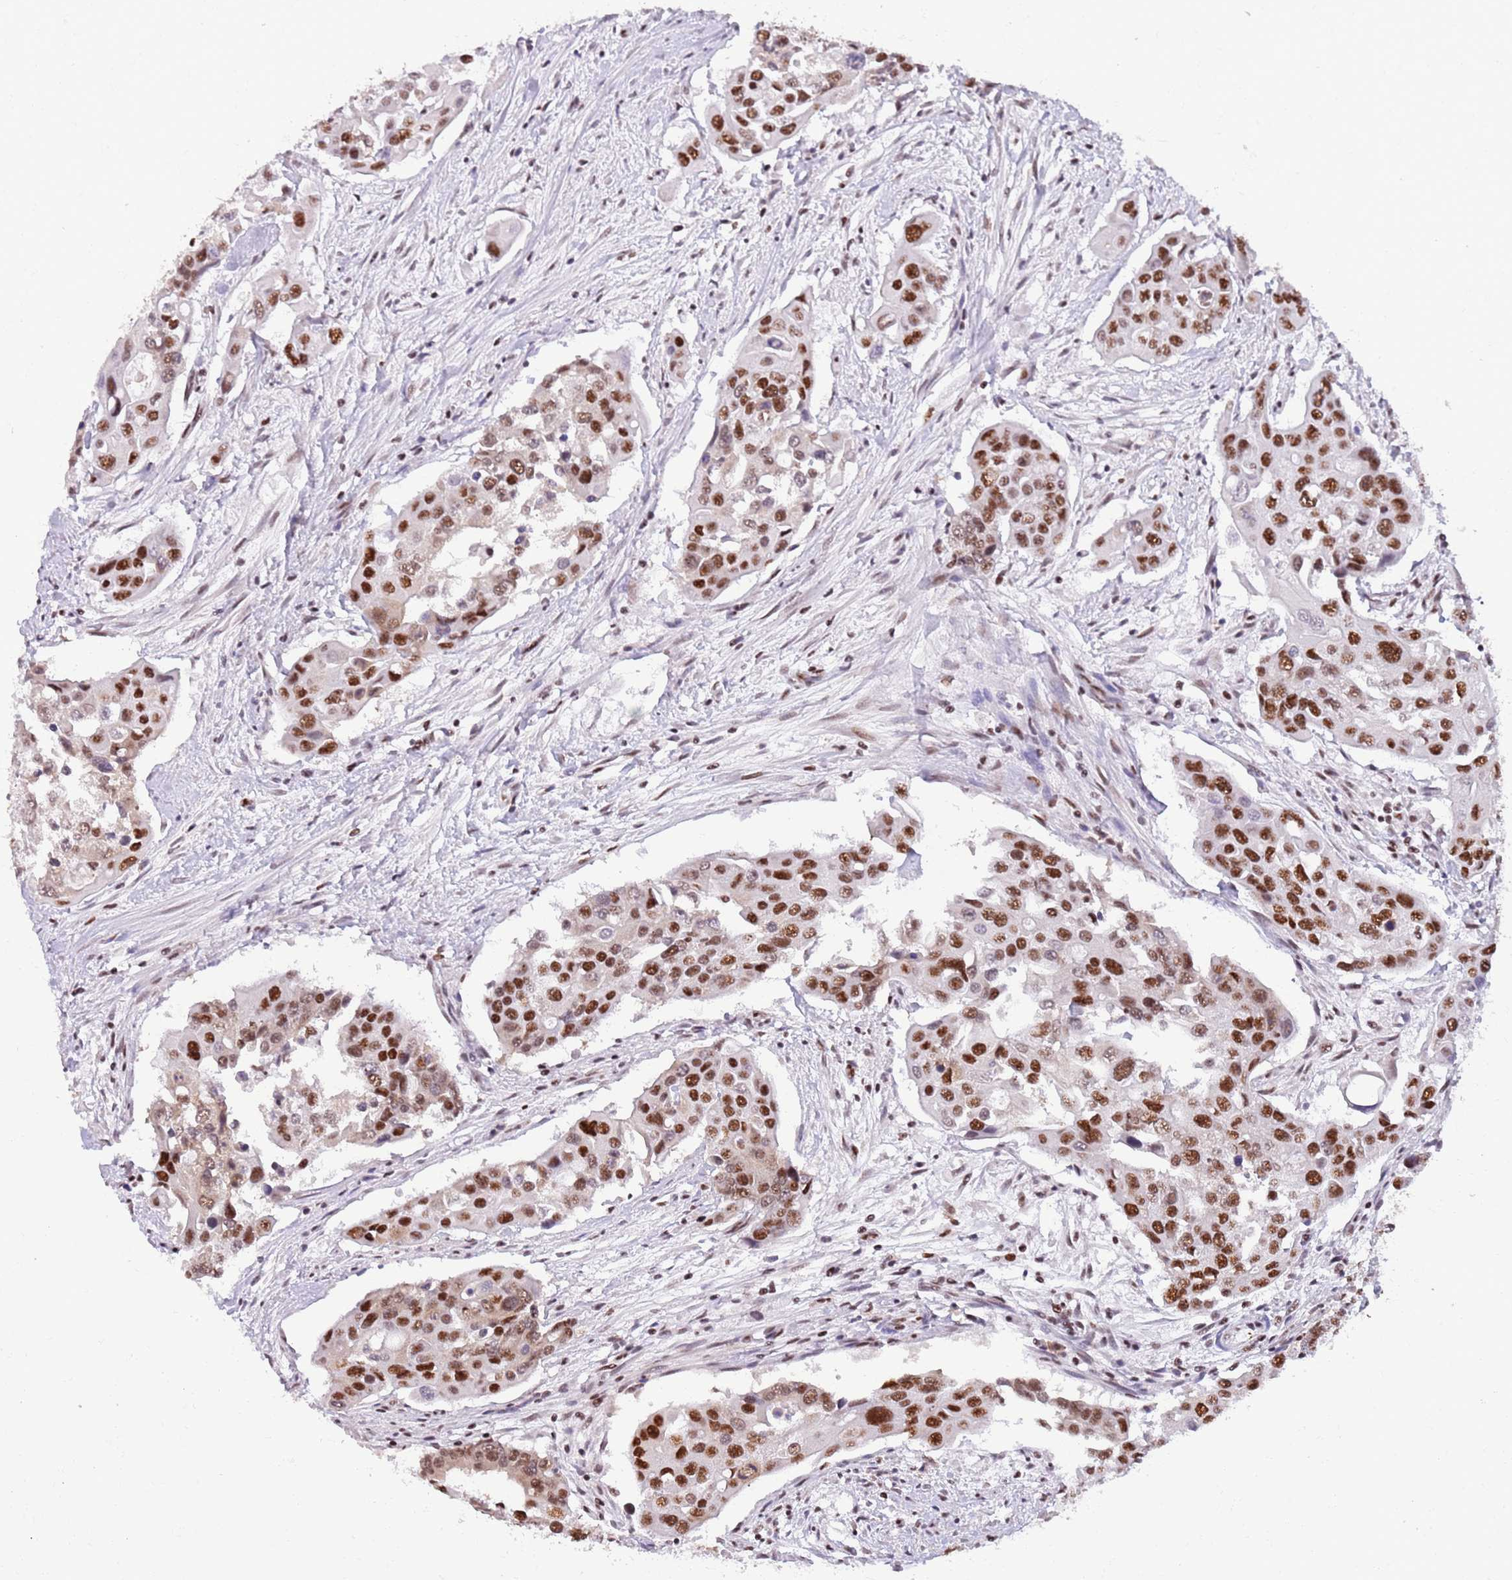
{"staining": {"intensity": "strong", "quantity": ">75%", "location": "nuclear"}, "tissue": "colorectal cancer", "cell_type": "Tumor cells", "image_type": "cancer", "snomed": [{"axis": "morphology", "description": "Adenocarcinoma, NOS"}, {"axis": "topography", "description": "Colon"}], "caption": "Immunohistochemical staining of colorectal adenocarcinoma demonstrates strong nuclear protein expression in approximately >75% of tumor cells.", "gene": "SF3A2", "patient": {"sex": "male", "age": 77}}